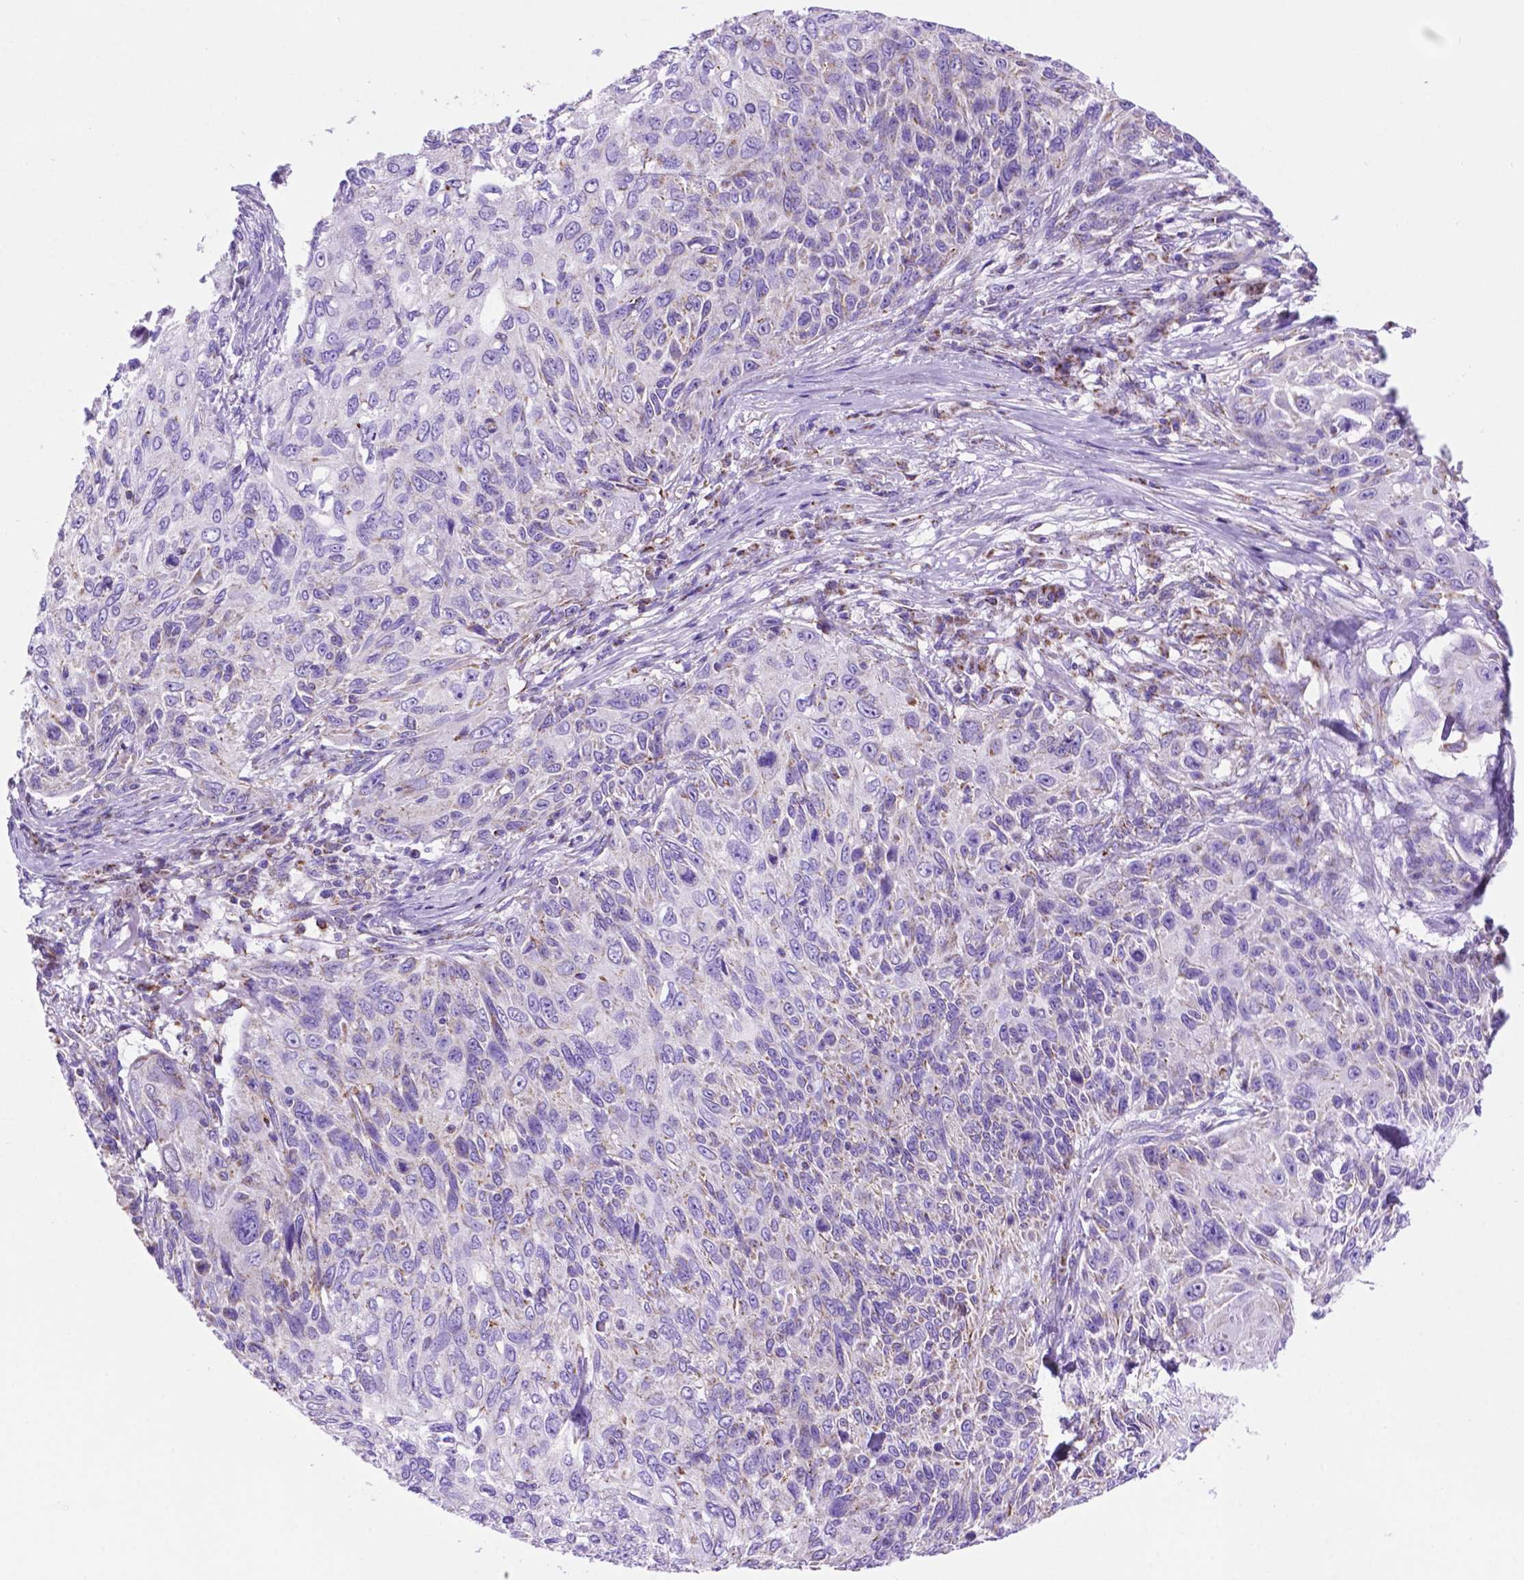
{"staining": {"intensity": "weak", "quantity": "<25%", "location": "cytoplasmic/membranous"}, "tissue": "skin cancer", "cell_type": "Tumor cells", "image_type": "cancer", "snomed": [{"axis": "morphology", "description": "Squamous cell carcinoma, NOS"}, {"axis": "topography", "description": "Skin"}], "caption": "There is no significant positivity in tumor cells of skin squamous cell carcinoma. The staining was performed using DAB to visualize the protein expression in brown, while the nuclei were stained in blue with hematoxylin (Magnification: 20x).", "gene": "GDPD5", "patient": {"sex": "male", "age": 92}}